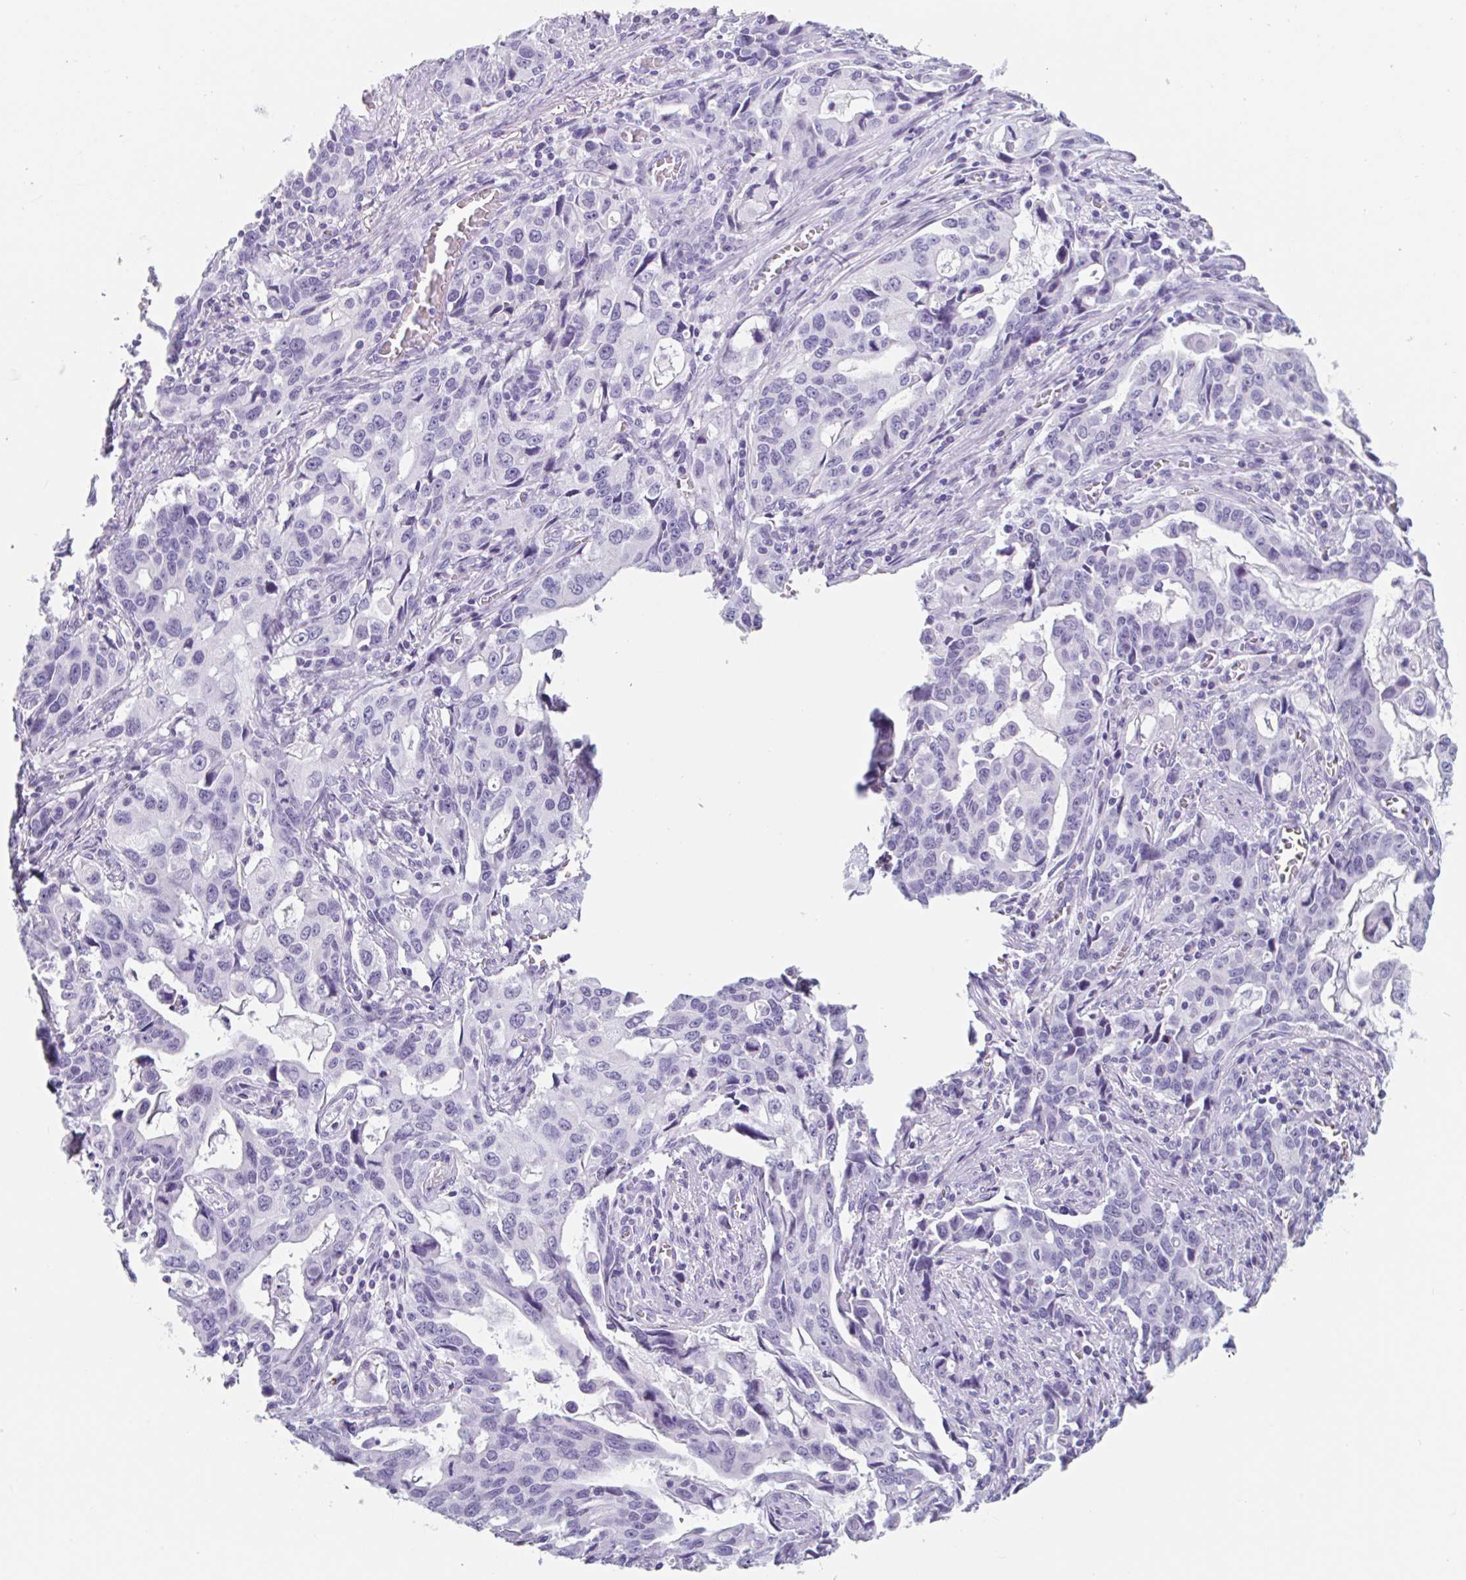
{"staining": {"intensity": "strong", "quantity": "<25%", "location": "cytoplasmic/membranous"}, "tissue": "stomach cancer", "cell_type": "Tumor cells", "image_type": "cancer", "snomed": [{"axis": "morphology", "description": "Adenocarcinoma, NOS"}, {"axis": "topography", "description": "Stomach, upper"}], "caption": "DAB (3,3'-diaminobenzidine) immunohistochemical staining of human stomach cancer exhibits strong cytoplasmic/membranous protein staining in about <25% of tumor cells. The protein is stained brown, and the nuclei are stained in blue (DAB (3,3'-diaminobenzidine) IHC with brightfield microscopy, high magnification).", "gene": "EMC4", "patient": {"sex": "male", "age": 85}}